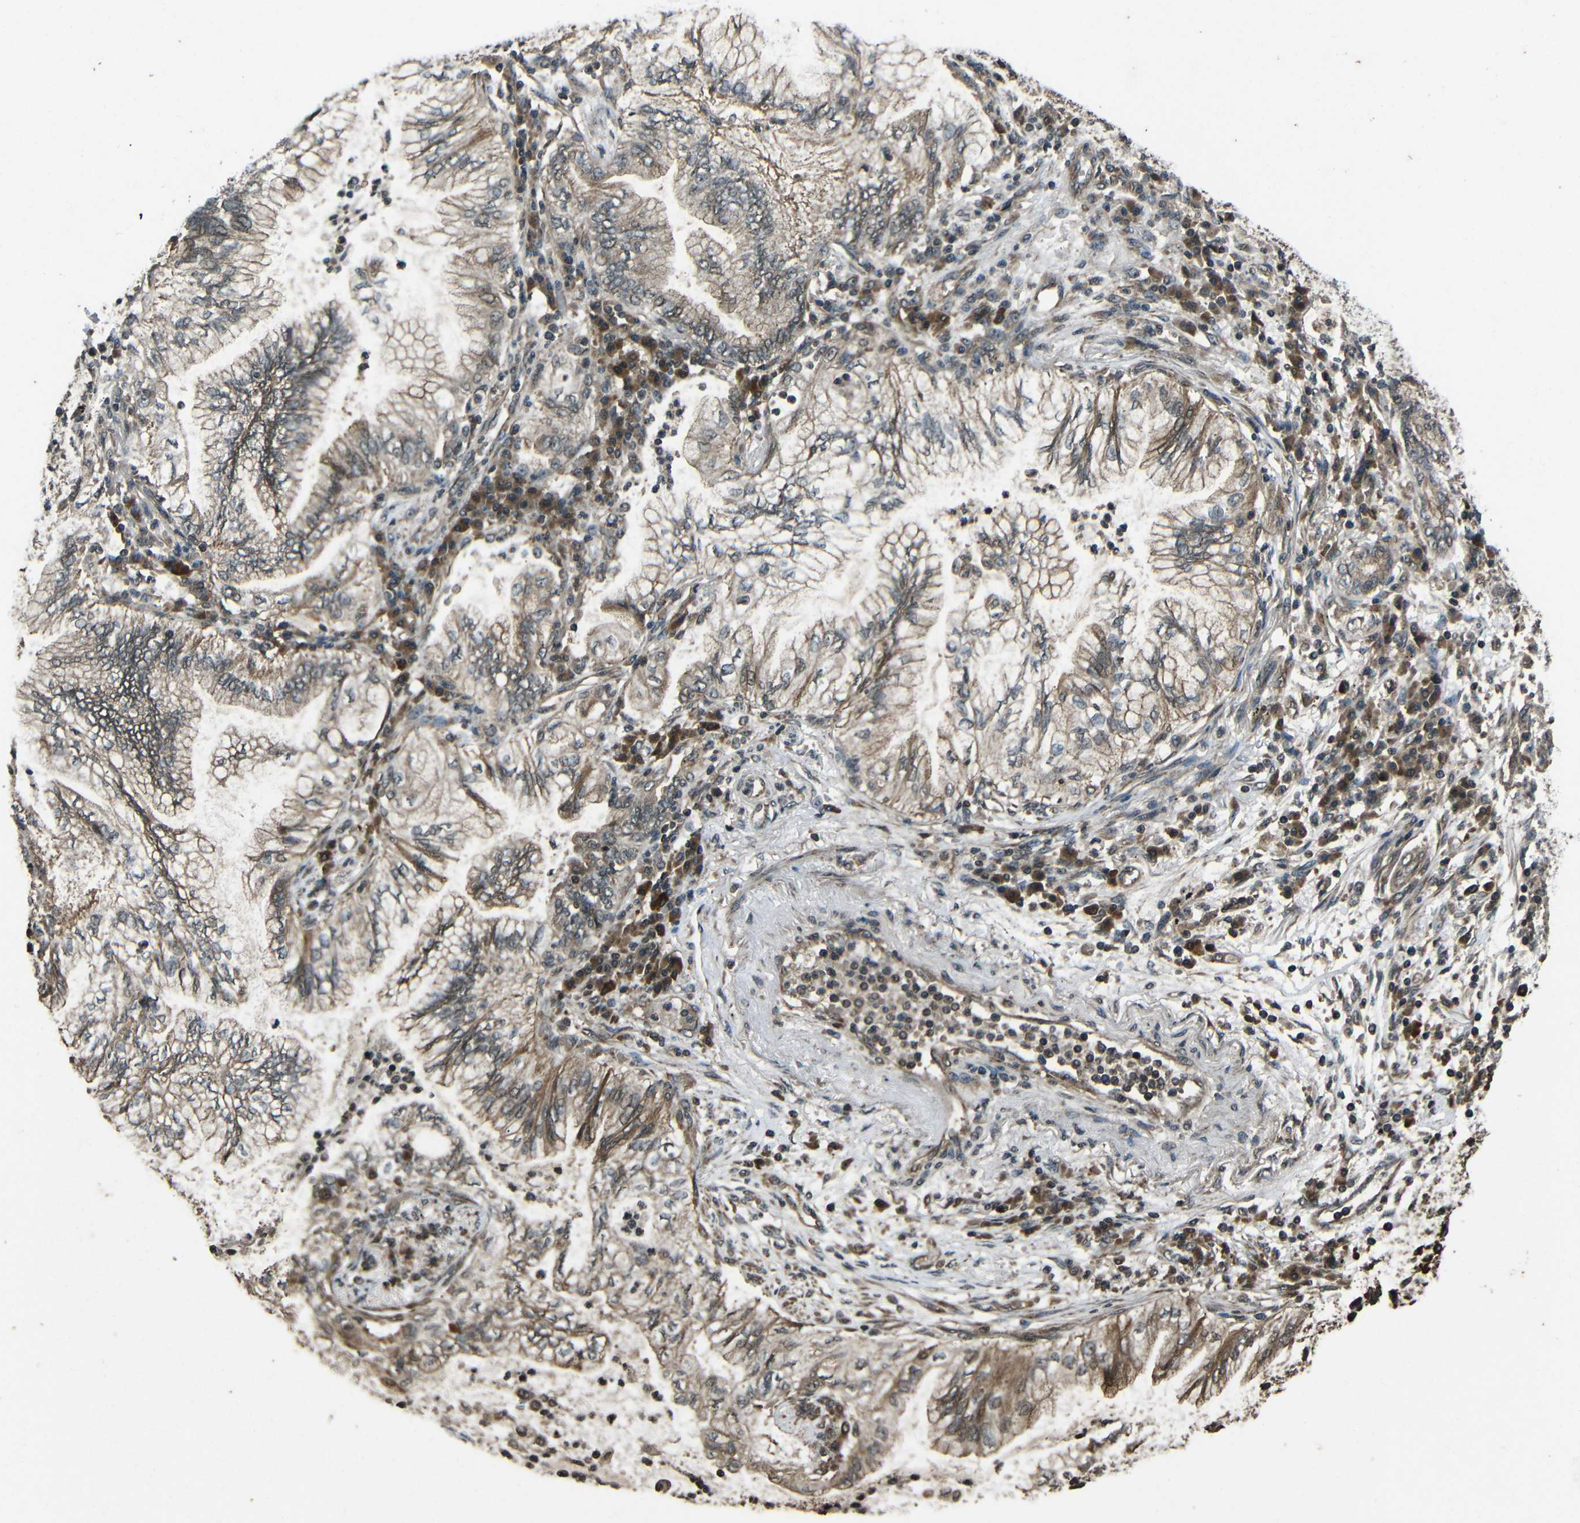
{"staining": {"intensity": "moderate", "quantity": ">75%", "location": "cytoplasmic/membranous"}, "tissue": "lung cancer", "cell_type": "Tumor cells", "image_type": "cancer", "snomed": [{"axis": "morphology", "description": "Normal tissue, NOS"}, {"axis": "morphology", "description": "Adenocarcinoma, NOS"}, {"axis": "topography", "description": "Bronchus"}, {"axis": "topography", "description": "Lung"}], "caption": "Protein staining by immunohistochemistry (IHC) shows moderate cytoplasmic/membranous expression in about >75% of tumor cells in lung cancer.", "gene": "PLK2", "patient": {"sex": "female", "age": 70}}